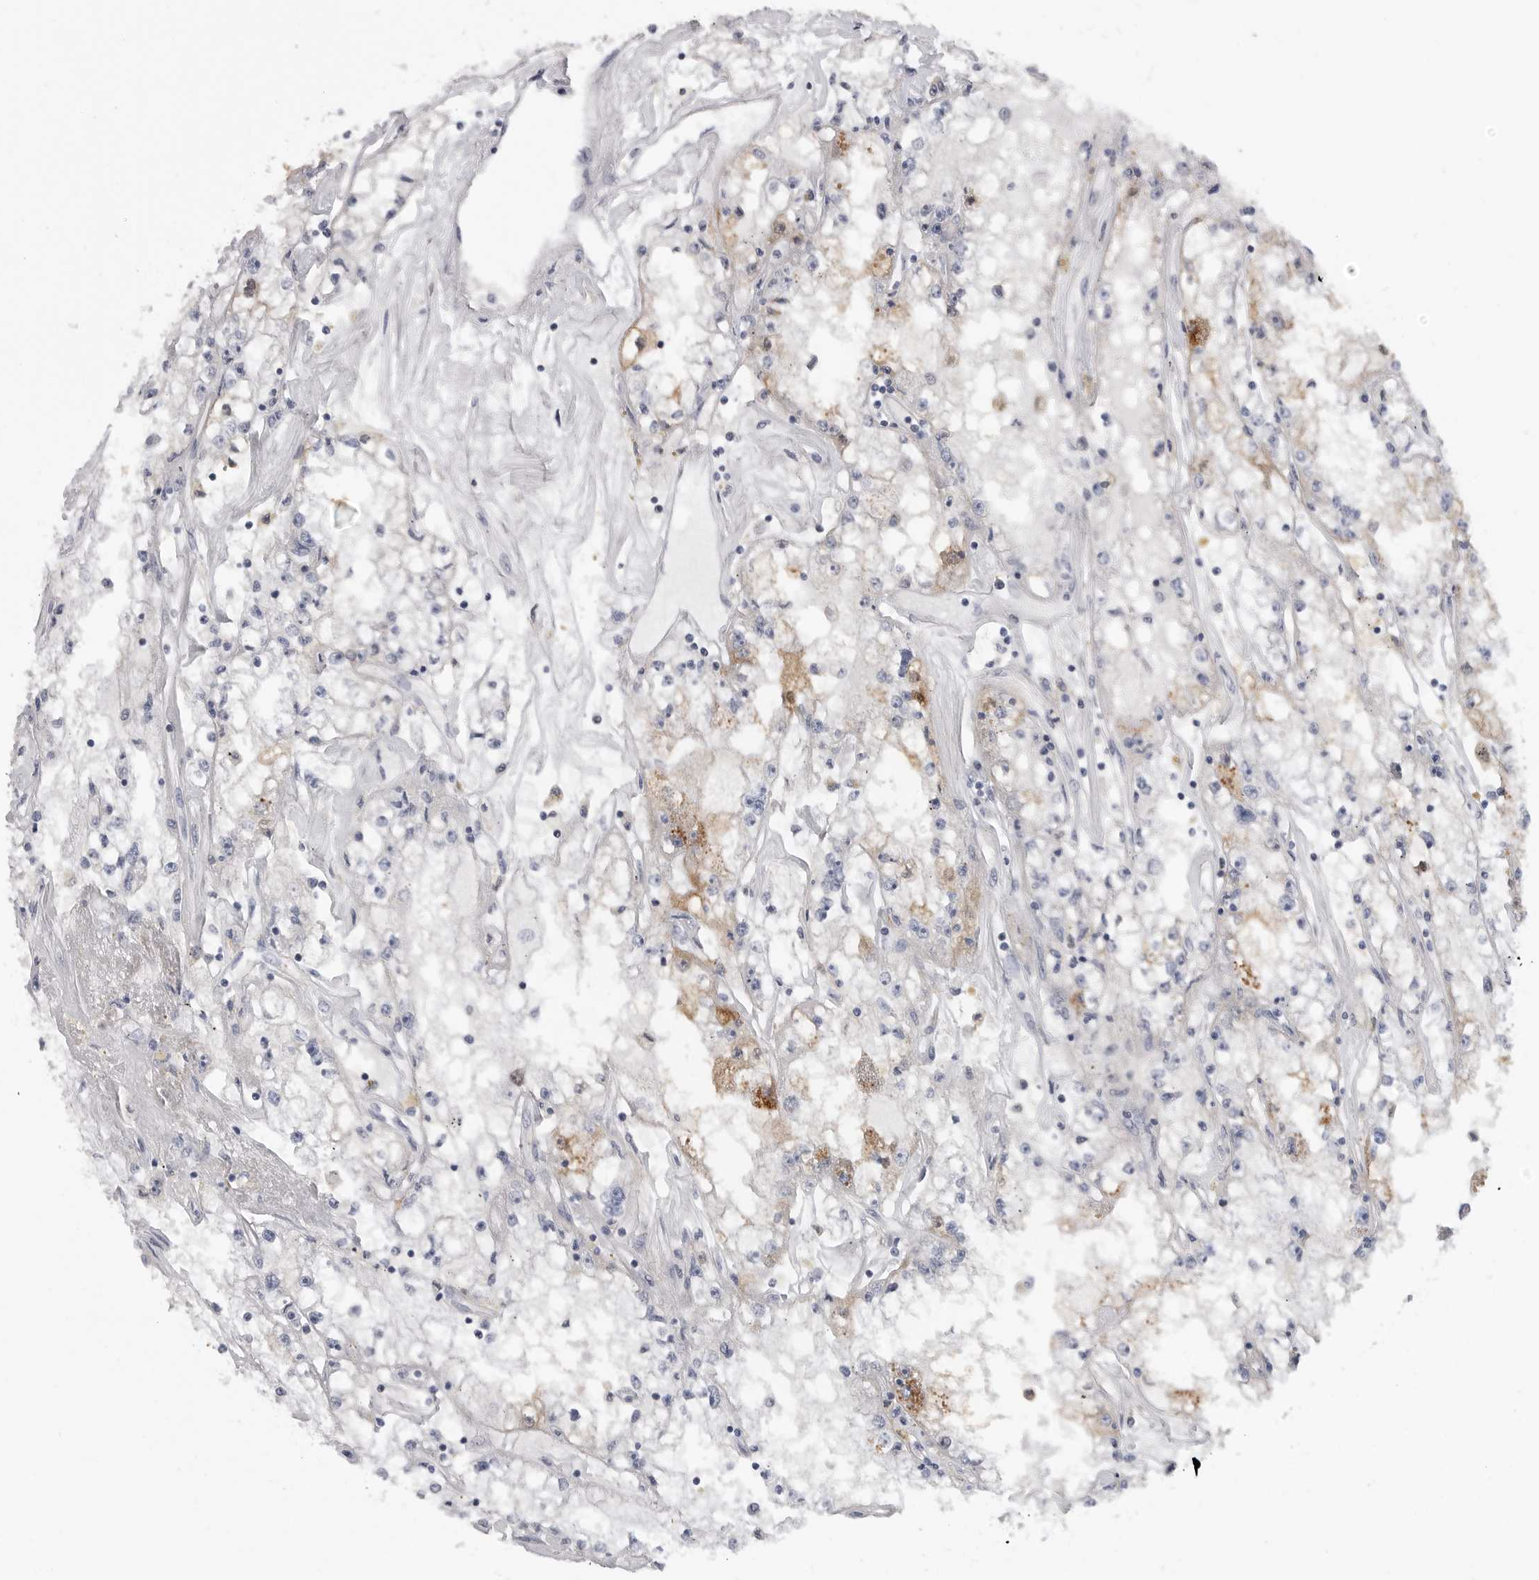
{"staining": {"intensity": "moderate", "quantity": "<25%", "location": "cytoplasmic/membranous"}, "tissue": "renal cancer", "cell_type": "Tumor cells", "image_type": "cancer", "snomed": [{"axis": "morphology", "description": "Adenocarcinoma, NOS"}, {"axis": "topography", "description": "Kidney"}], "caption": "A brown stain highlights moderate cytoplasmic/membranous staining of a protein in human renal cancer (adenocarcinoma) tumor cells.", "gene": "FBXO43", "patient": {"sex": "male", "age": 56}}